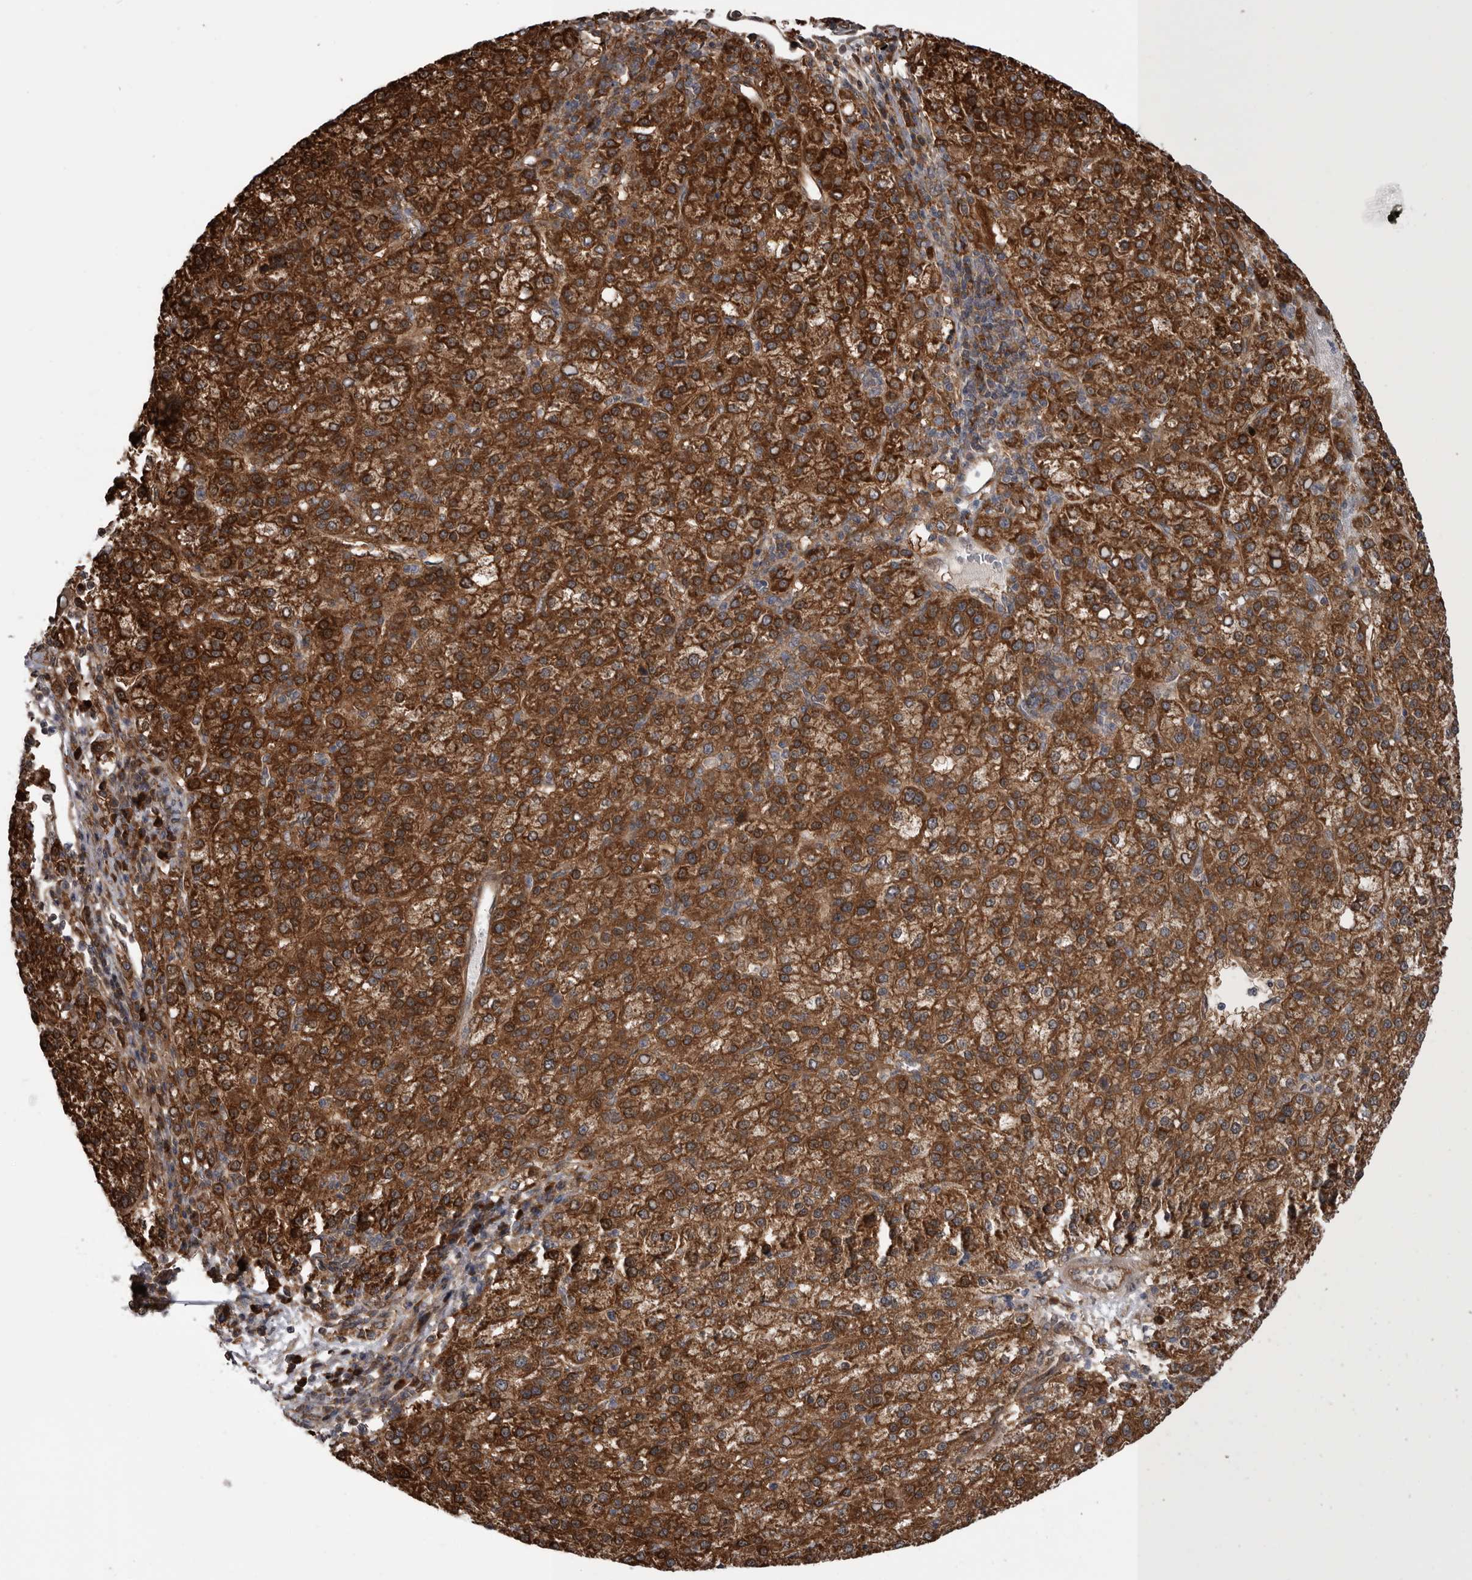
{"staining": {"intensity": "strong", "quantity": ">75%", "location": "cytoplasmic/membranous"}, "tissue": "liver cancer", "cell_type": "Tumor cells", "image_type": "cancer", "snomed": [{"axis": "morphology", "description": "Carcinoma, Hepatocellular, NOS"}, {"axis": "topography", "description": "Liver"}], "caption": "Tumor cells exhibit strong cytoplasmic/membranous positivity in about >75% of cells in liver cancer (hepatocellular carcinoma).", "gene": "RAB3GAP2", "patient": {"sex": "female", "age": 58}}